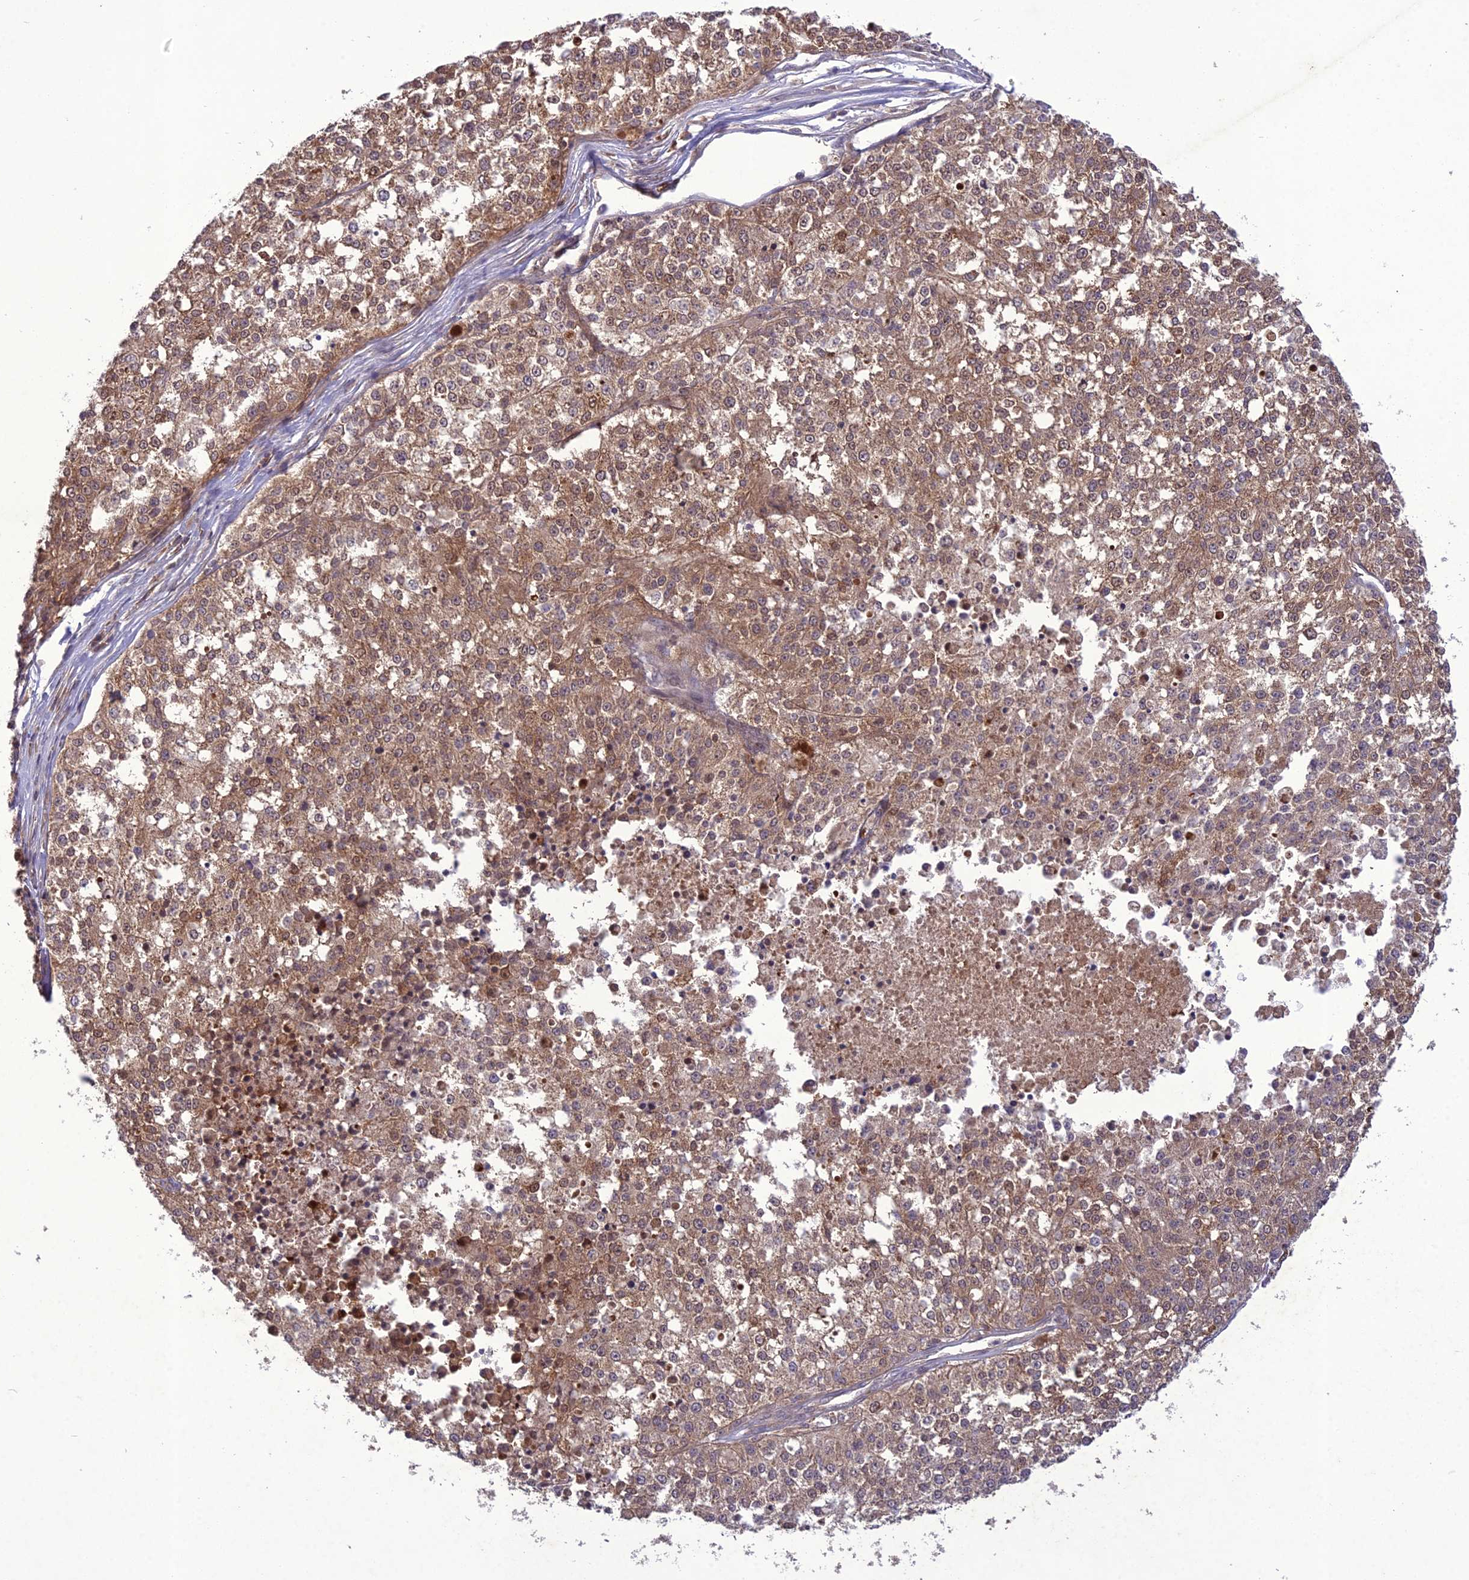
{"staining": {"intensity": "moderate", "quantity": ">75%", "location": "cytoplasmic/membranous,nuclear"}, "tissue": "melanoma", "cell_type": "Tumor cells", "image_type": "cancer", "snomed": [{"axis": "morphology", "description": "Malignant melanoma, NOS"}, {"axis": "topography", "description": "Skin"}], "caption": "About >75% of tumor cells in human malignant melanoma show moderate cytoplasmic/membranous and nuclear protein staining as visualized by brown immunohistochemical staining.", "gene": "GDF6", "patient": {"sex": "female", "age": 64}}